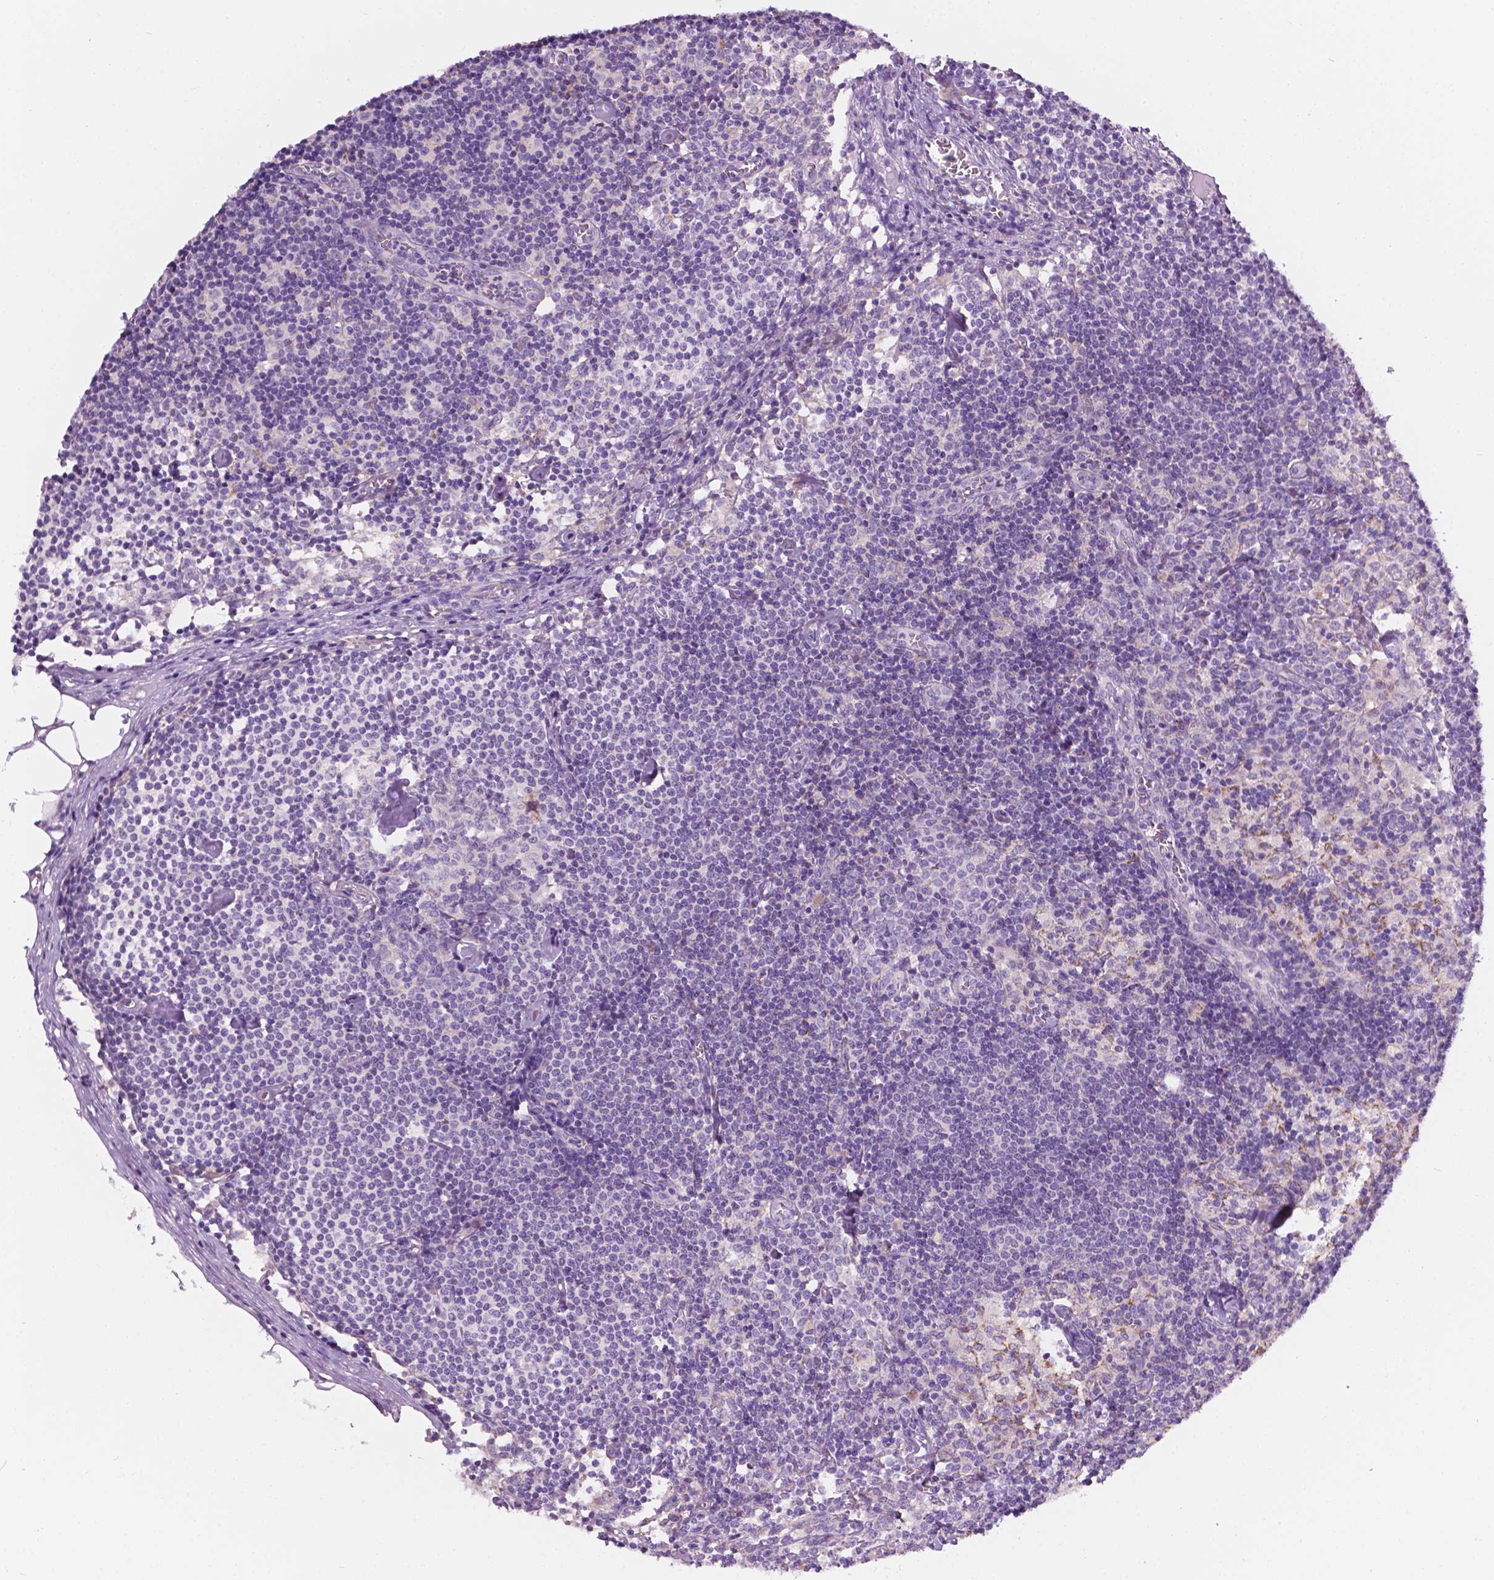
{"staining": {"intensity": "negative", "quantity": "none", "location": "none"}, "tissue": "lymph node", "cell_type": "Germinal center cells", "image_type": "normal", "snomed": [{"axis": "morphology", "description": "Normal tissue, NOS"}, {"axis": "topography", "description": "Lymph node"}], "caption": "IHC of benign human lymph node displays no expression in germinal center cells.", "gene": "NOS1AP", "patient": {"sex": "female", "age": 52}}